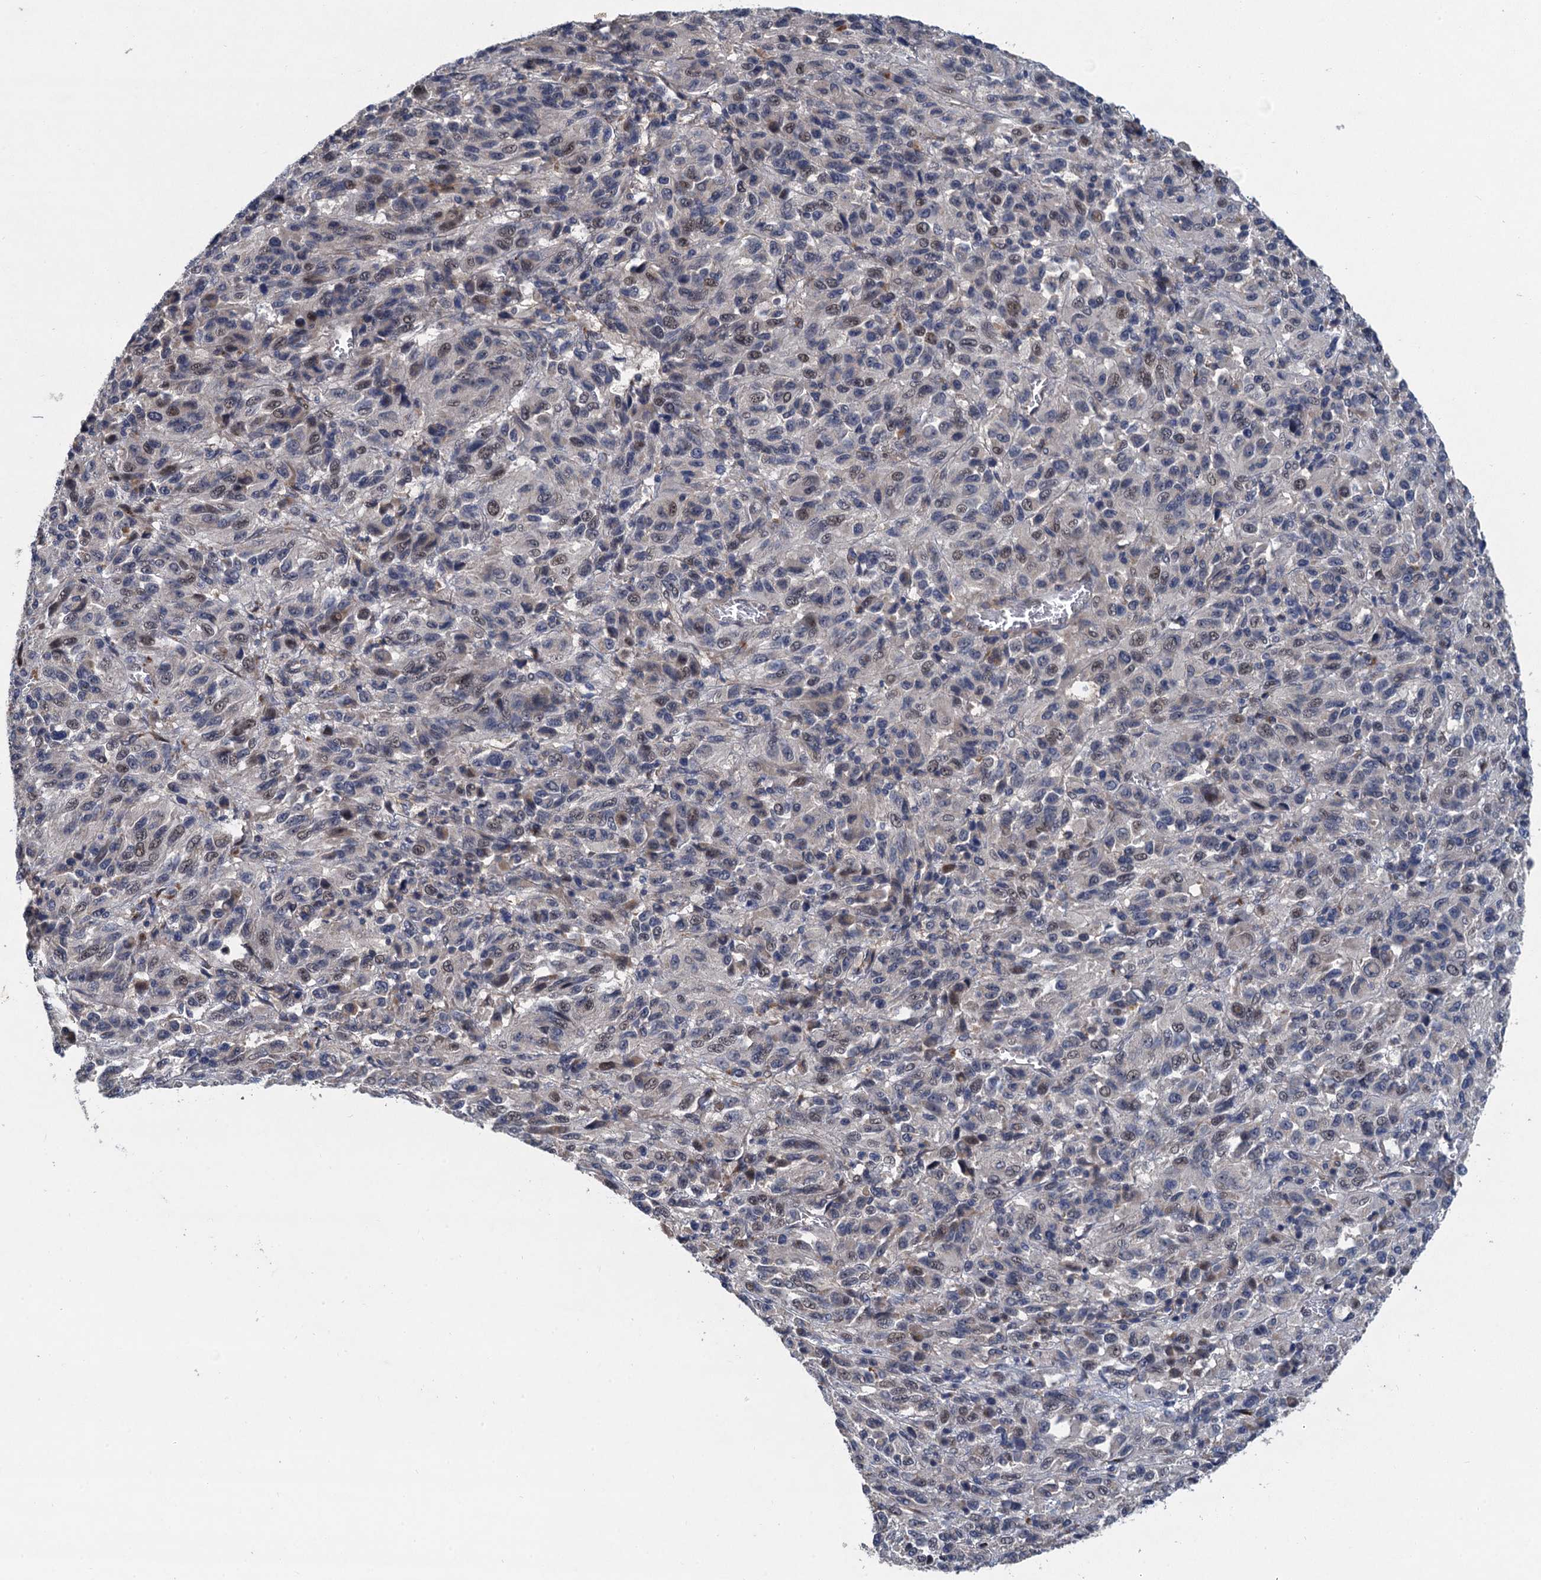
{"staining": {"intensity": "moderate", "quantity": "<25%", "location": "nuclear"}, "tissue": "melanoma", "cell_type": "Tumor cells", "image_type": "cancer", "snomed": [{"axis": "morphology", "description": "Malignant melanoma, Metastatic site"}, {"axis": "topography", "description": "Lung"}], "caption": "Immunohistochemistry image of neoplastic tissue: malignant melanoma (metastatic site) stained using immunohistochemistry (IHC) reveals low levels of moderate protein expression localized specifically in the nuclear of tumor cells, appearing as a nuclear brown color.", "gene": "TRAF7", "patient": {"sex": "male", "age": 64}}